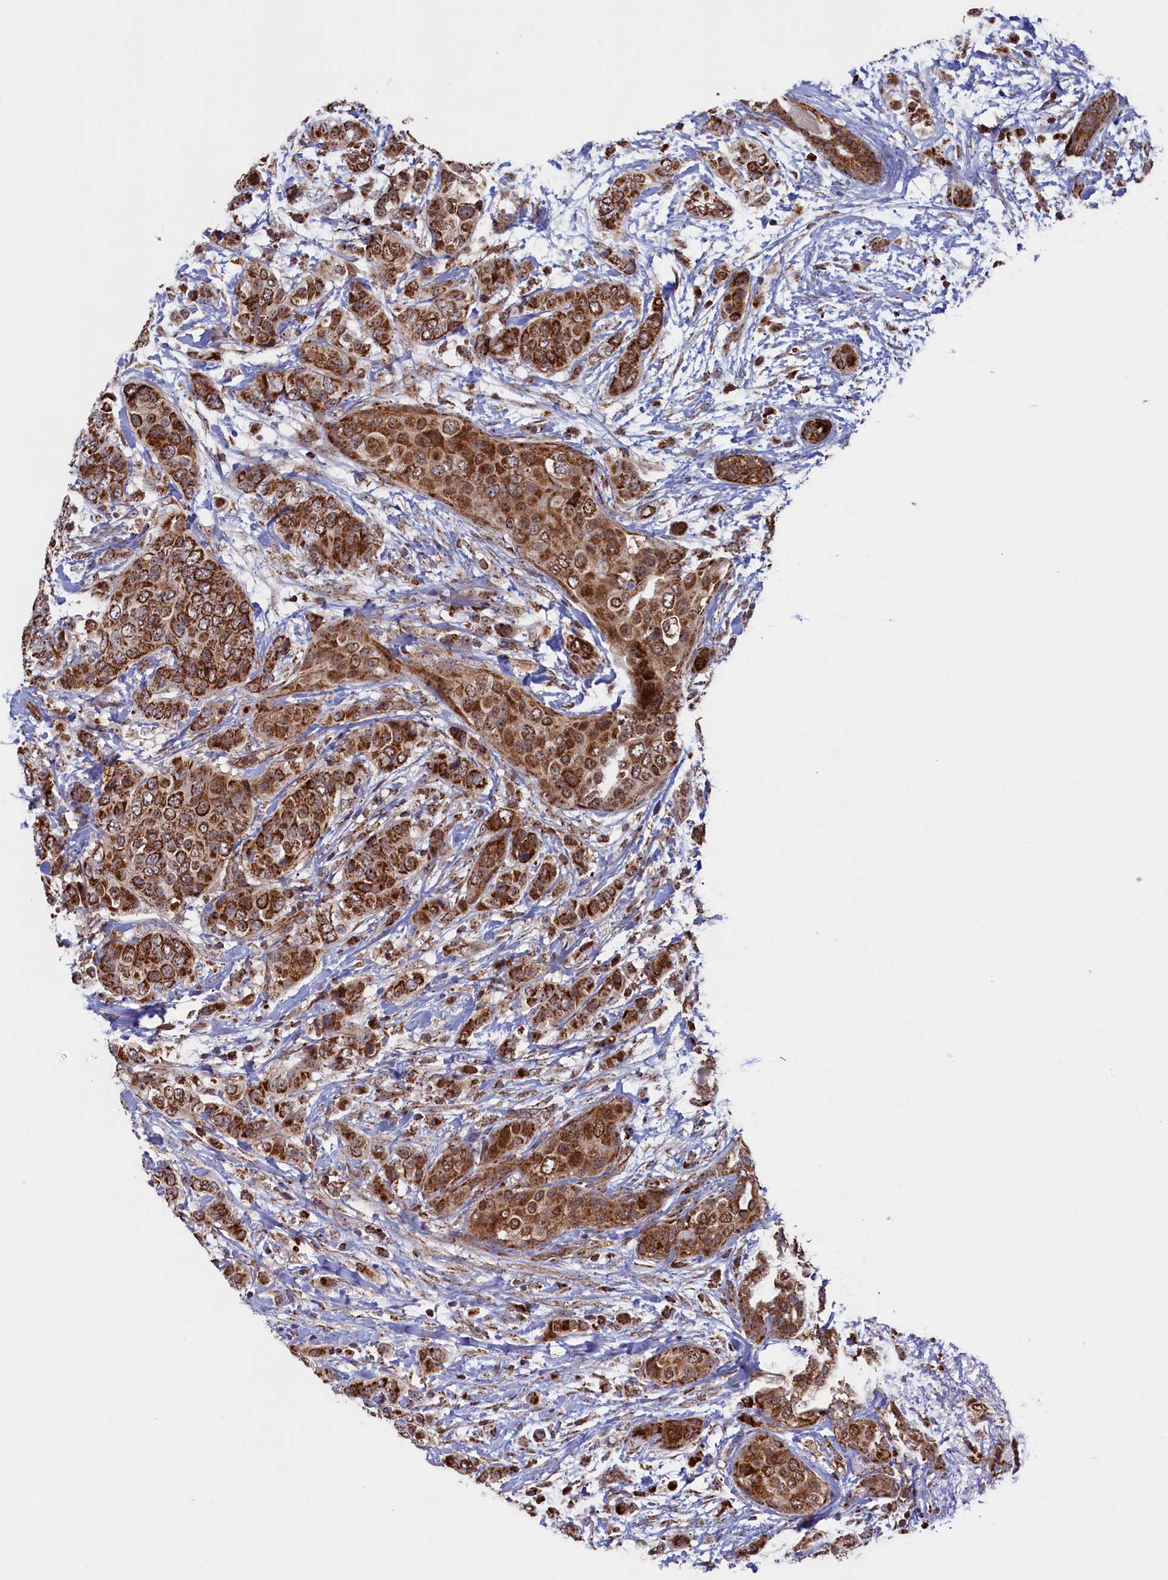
{"staining": {"intensity": "strong", "quantity": ">75%", "location": "cytoplasmic/membranous"}, "tissue": "breast cancer", "cell_type": "Tumor cells", "image_type": "cancer", "snomed": [{"axis": "morphology", "description": "Lobular carcinoma"}, {"axis": "topography", "description": "Breast"}], "caption": "Strong cytoplasmic/membranous staining for a protein is seen in about >75% of tumor cells of lobular carcinoma (breast) using IHC.", "gene": "UBE3B", "patient": {"sex": "female", "age": 51}}